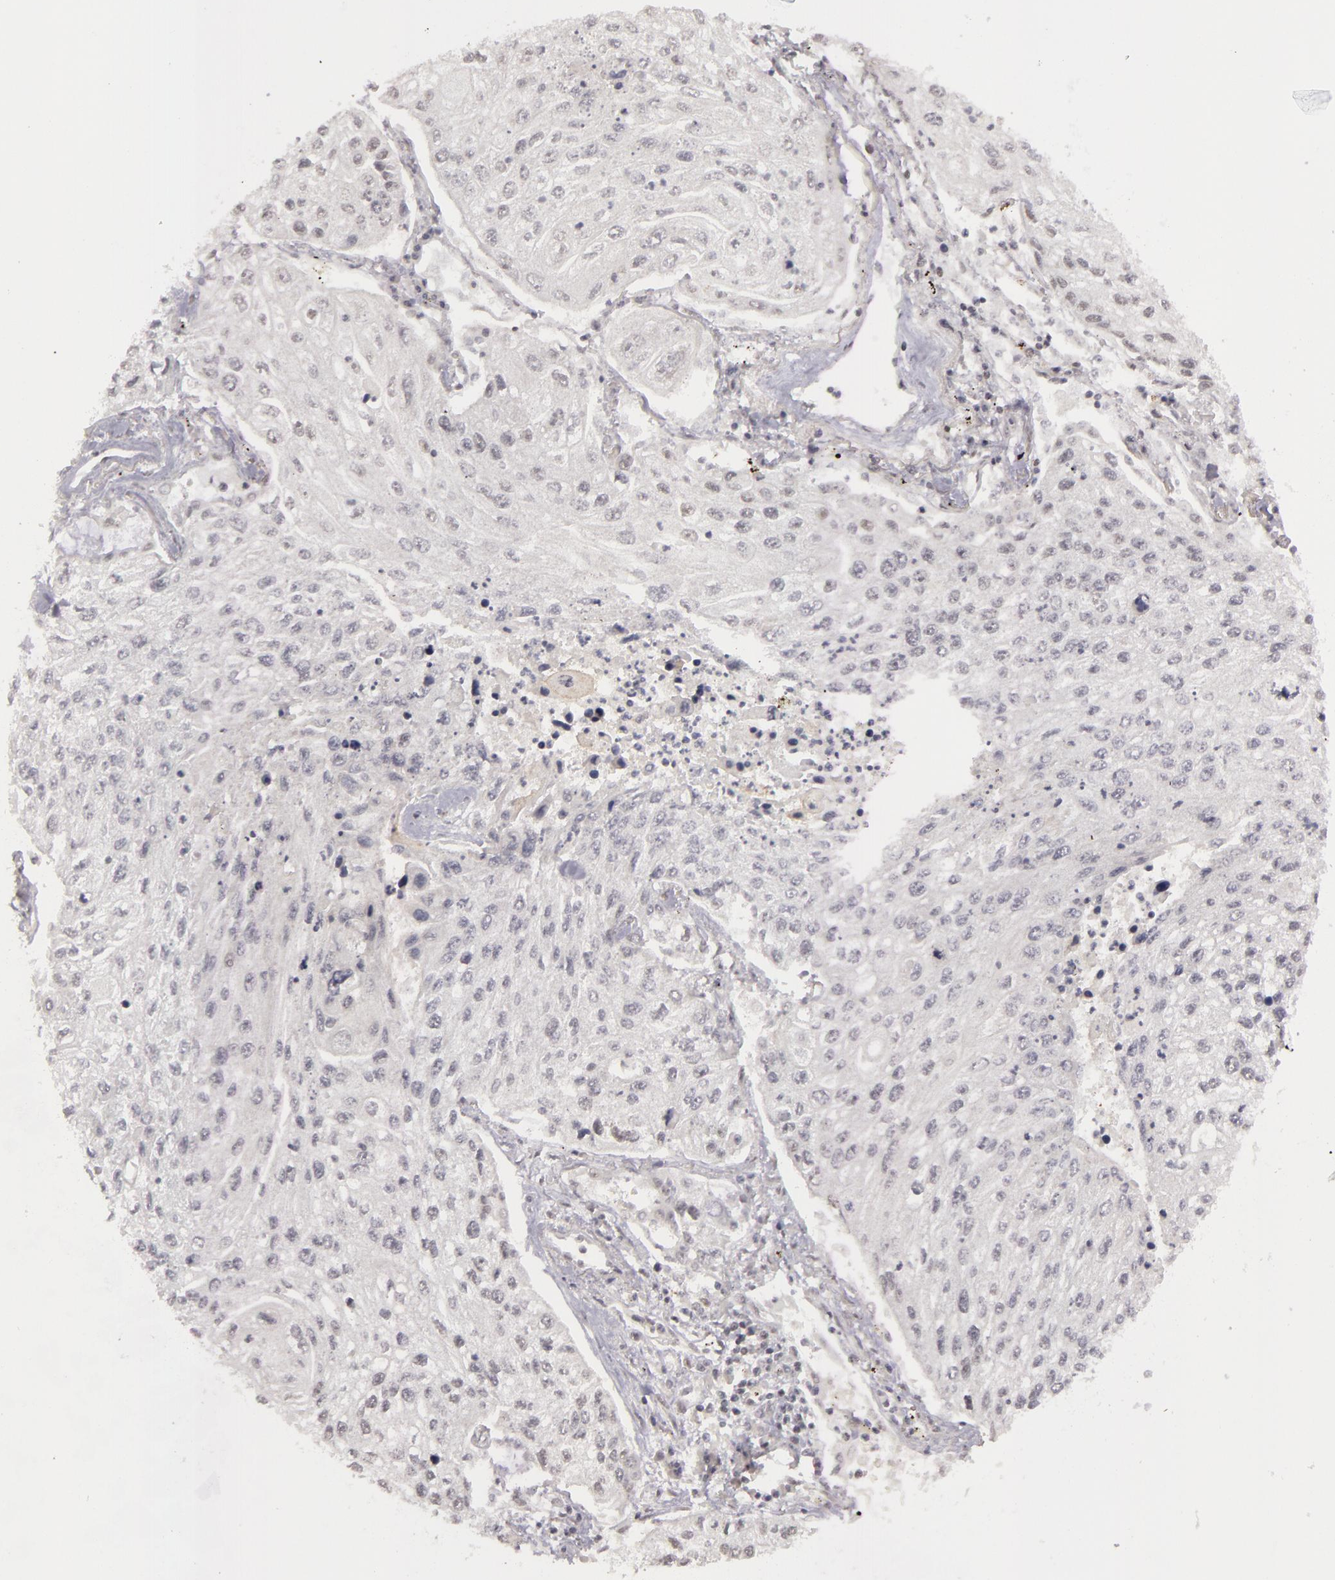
{"staining": {"intensity": "negative", "quantity": "none", "location": "none"}, "tissue": "lung cancer", "cell_type": "Tumor cells", "image_type": "cancer", "snomed": [{"axis": "morphology", "description": "Squamous cell carcinoma, NOS"}, {"axis": "topography", "description": "Lung"}], "caption": "Immunohistochemistry (IHC) image of neoplastic tissue: human lung squamous cell carcinoma stained with DAB shows no significant protein positivity in tumor cells.", "gene": "RRP7A", "patient": {"sex": "male", "age": 75}}